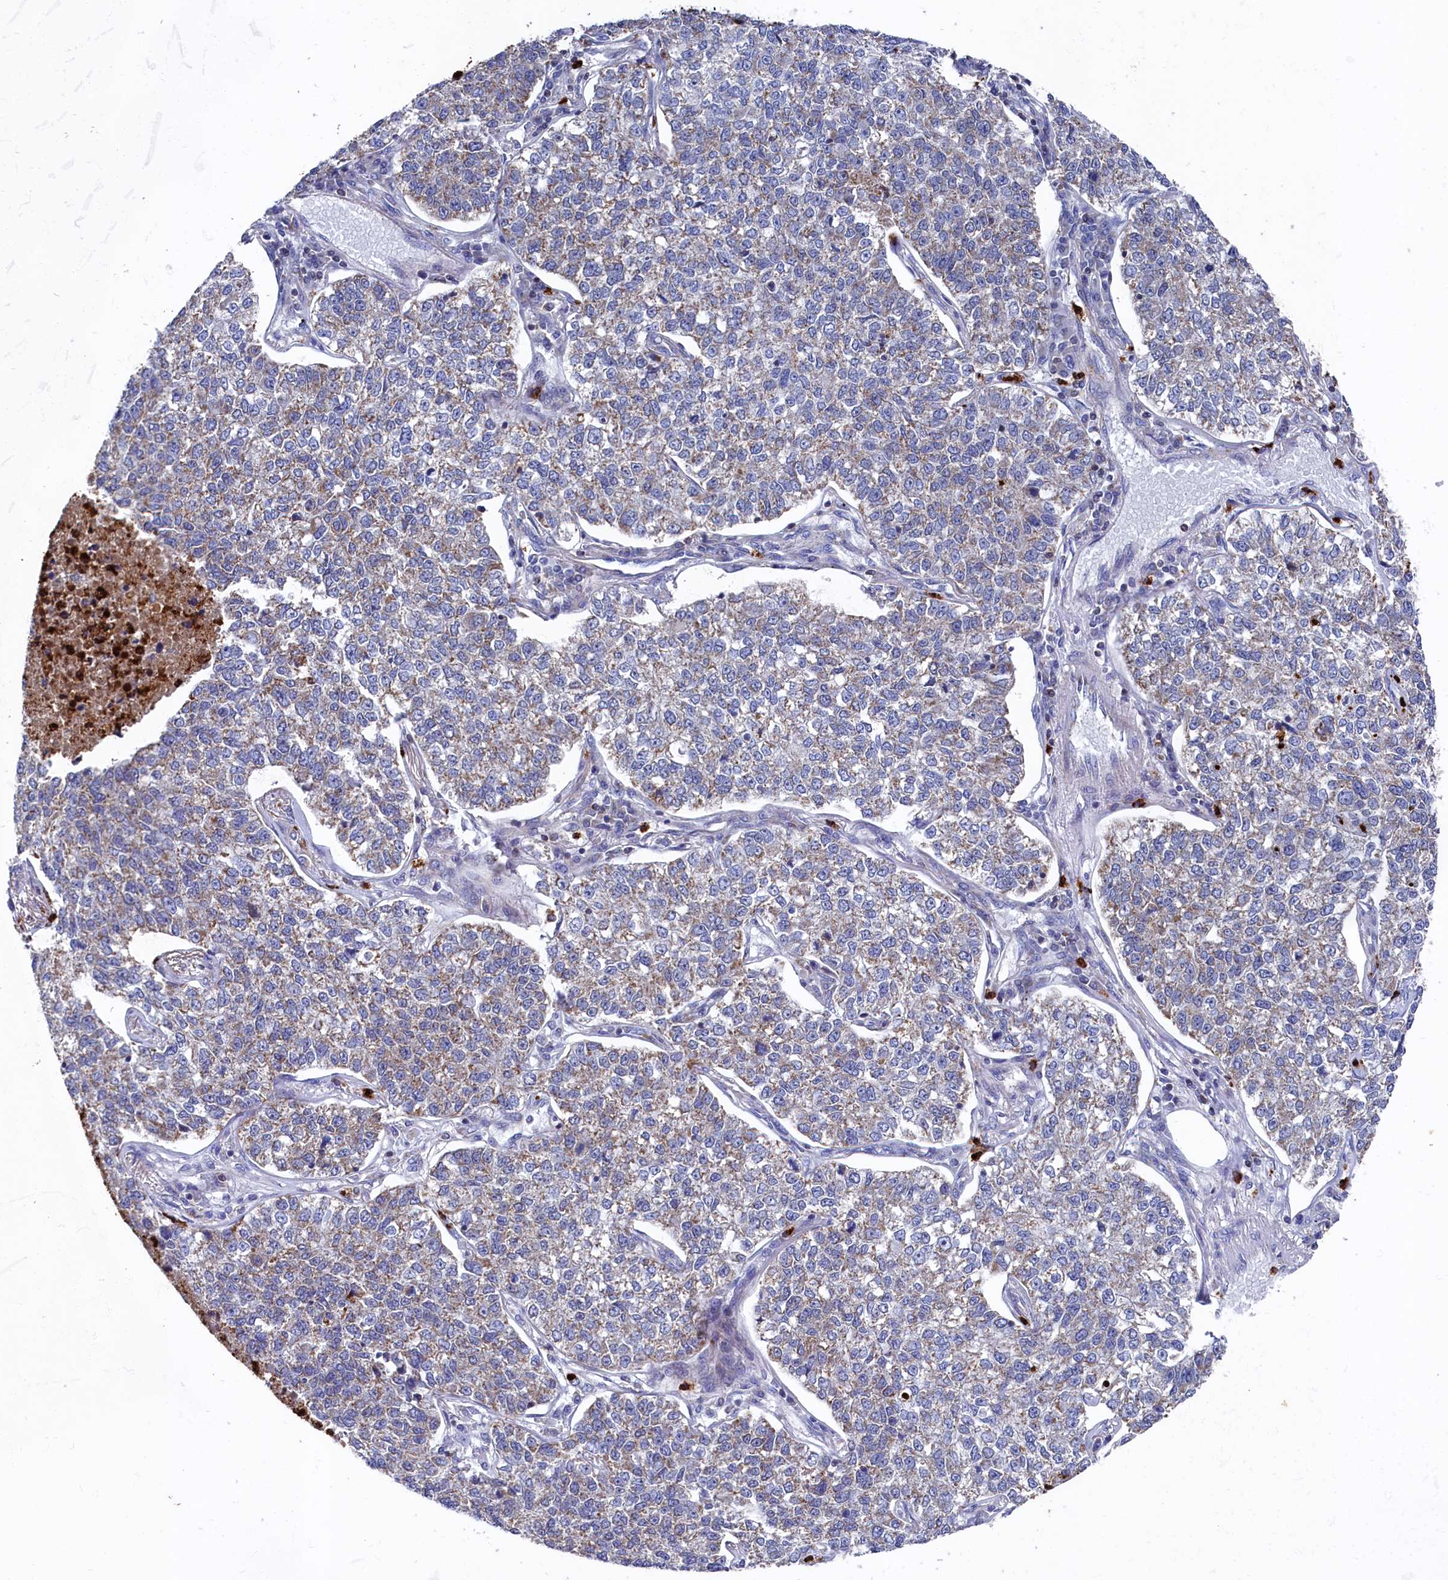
{"staining": {"intensity": "weak", "quantity": "25%-75%", "location": "cytoplasmic/membranous"}, "tissue": "lung cancer", "cell_type": "Tumor cells", "image_type": "cancer", "snomed": [{"axis": "morphology", "description": "Adenocarcinoma, NOS"}, {"axis": "topography", "description": "Lung"}], "caption": "Lung cancer was stained to show a protein in brown. There is low levels of weak cytoplasmic/membranous expression in approximately 25%-75% of tumor cells. The protein of interest is shown in brown color, while the nuclei are stained blue.", "gene": "CHCHD1", "patient": {"sex": "male", "age": 49}}